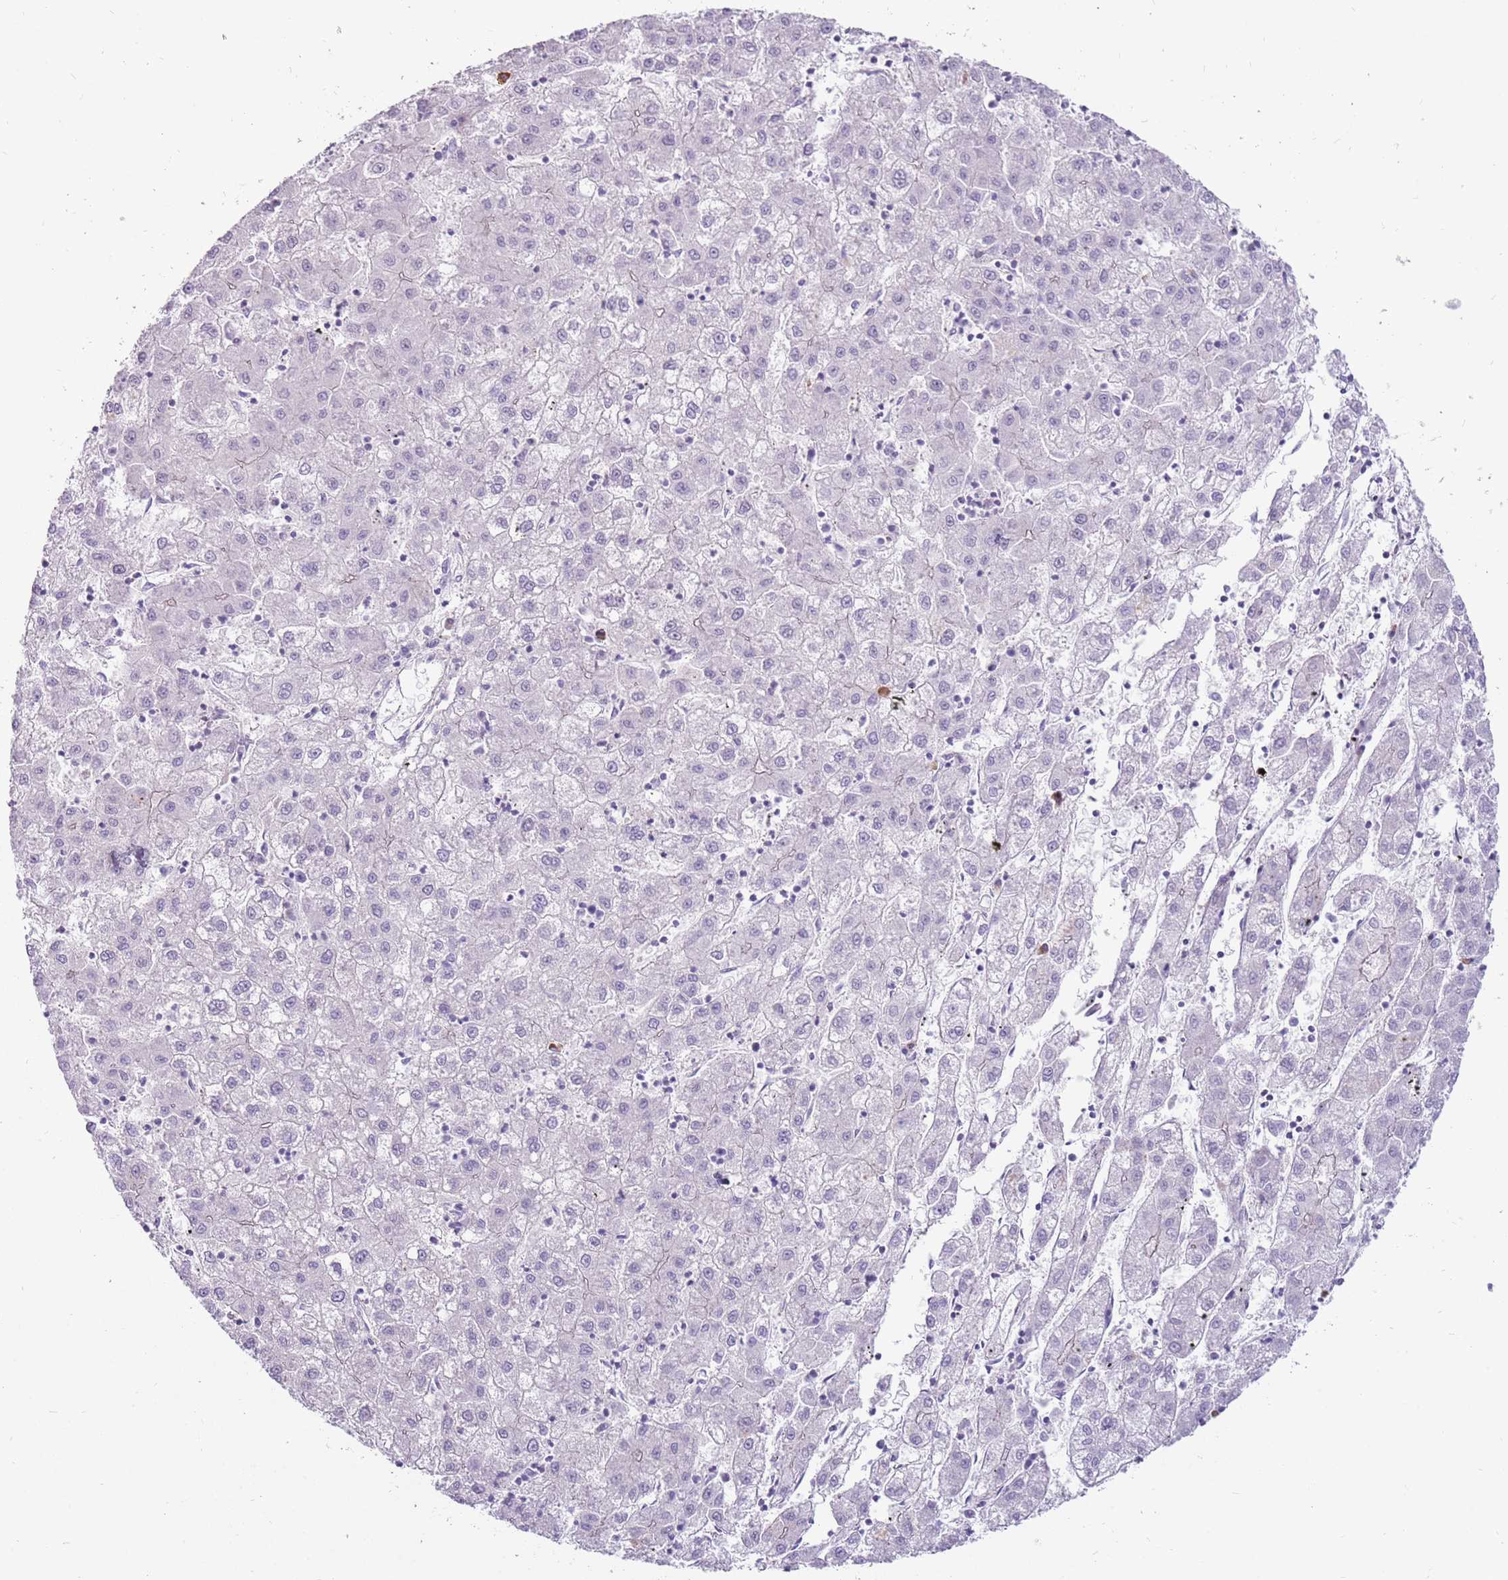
{"staining": {"intensity": "negative", "quantity": "none", "location": "none"}, "tissue": "liver cancer", "cell_type": "Tumor cells", "image_type": "cancer", "snomed": [{"axis": "morphology", "description": "Carcinoma, Hepatocellular, NOS"}, {"axis": "topography", "description": "Liver"}], "caption": "High power microscopy micrograph of an immunohistochemistry (IHC) image of liver cancer, revealing no significant positivity in tumor cells. The staining is performed using DAB brown chromogen with nuclei counter-stained in using hematoxylin.", "gene": "MCUB", "patient": {"sex": "male", "age": 72}}